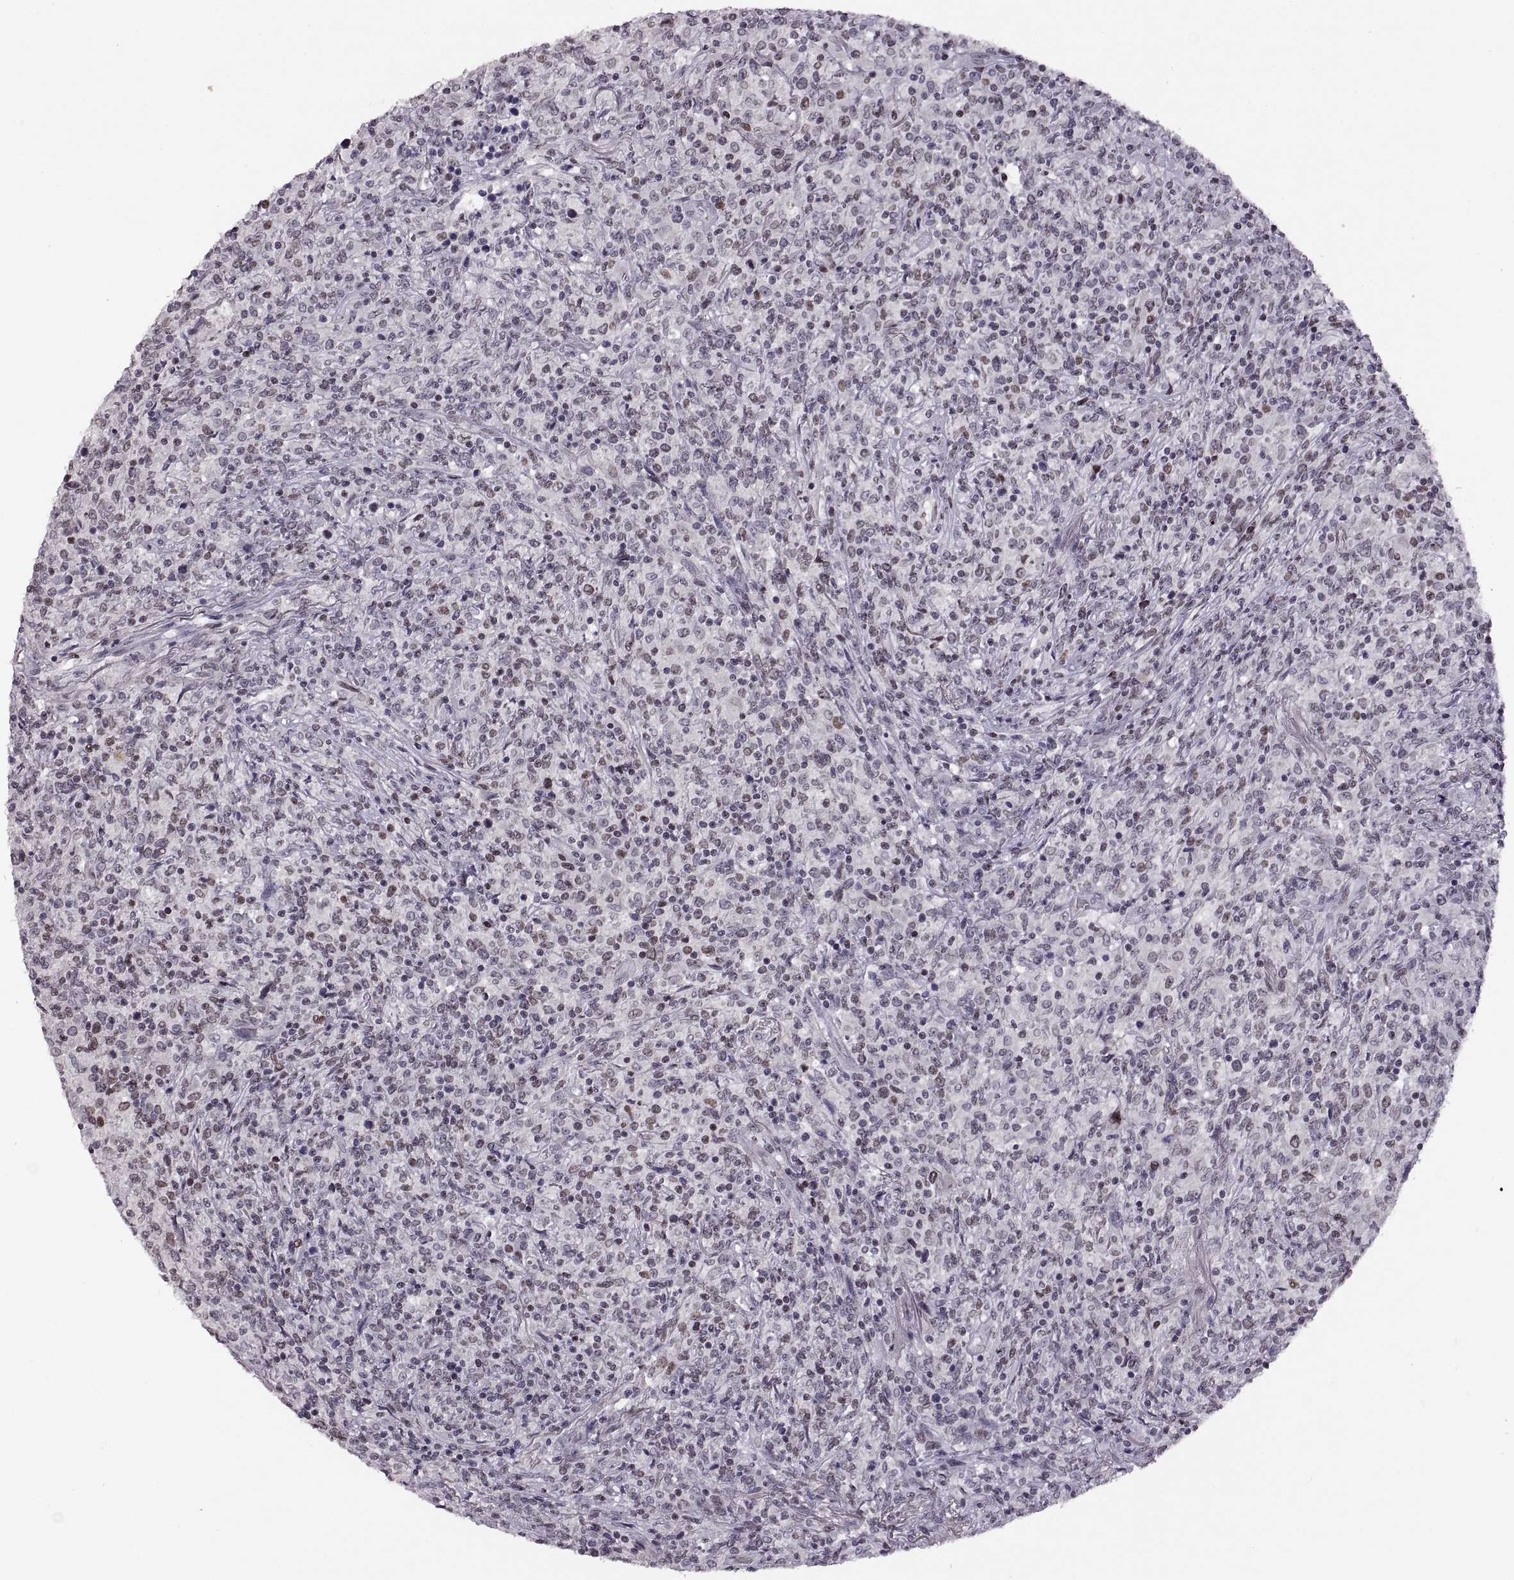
{"staining": {"intensity": "weak", "quantity": "<25%", "location": "nuclear"}, "tissue": "lymphoma", "cell_type": "Tumor cells", "image_type": "cancer", "snomed": [{"axis": "morphology", "description": "Malignant lymphoma, non-Hodgkin's type, High grade"}, {"axis": "topography", "description": "Lung"}], "caption": "IHC image of neoplastic tissue: high-grade malignant lymphoma, non-Hodgkin's type stained with DAB displays no significant protein staining in tumor cells.", "gene": "NEK2", "patient": {"sex": "male", "age": 79}}